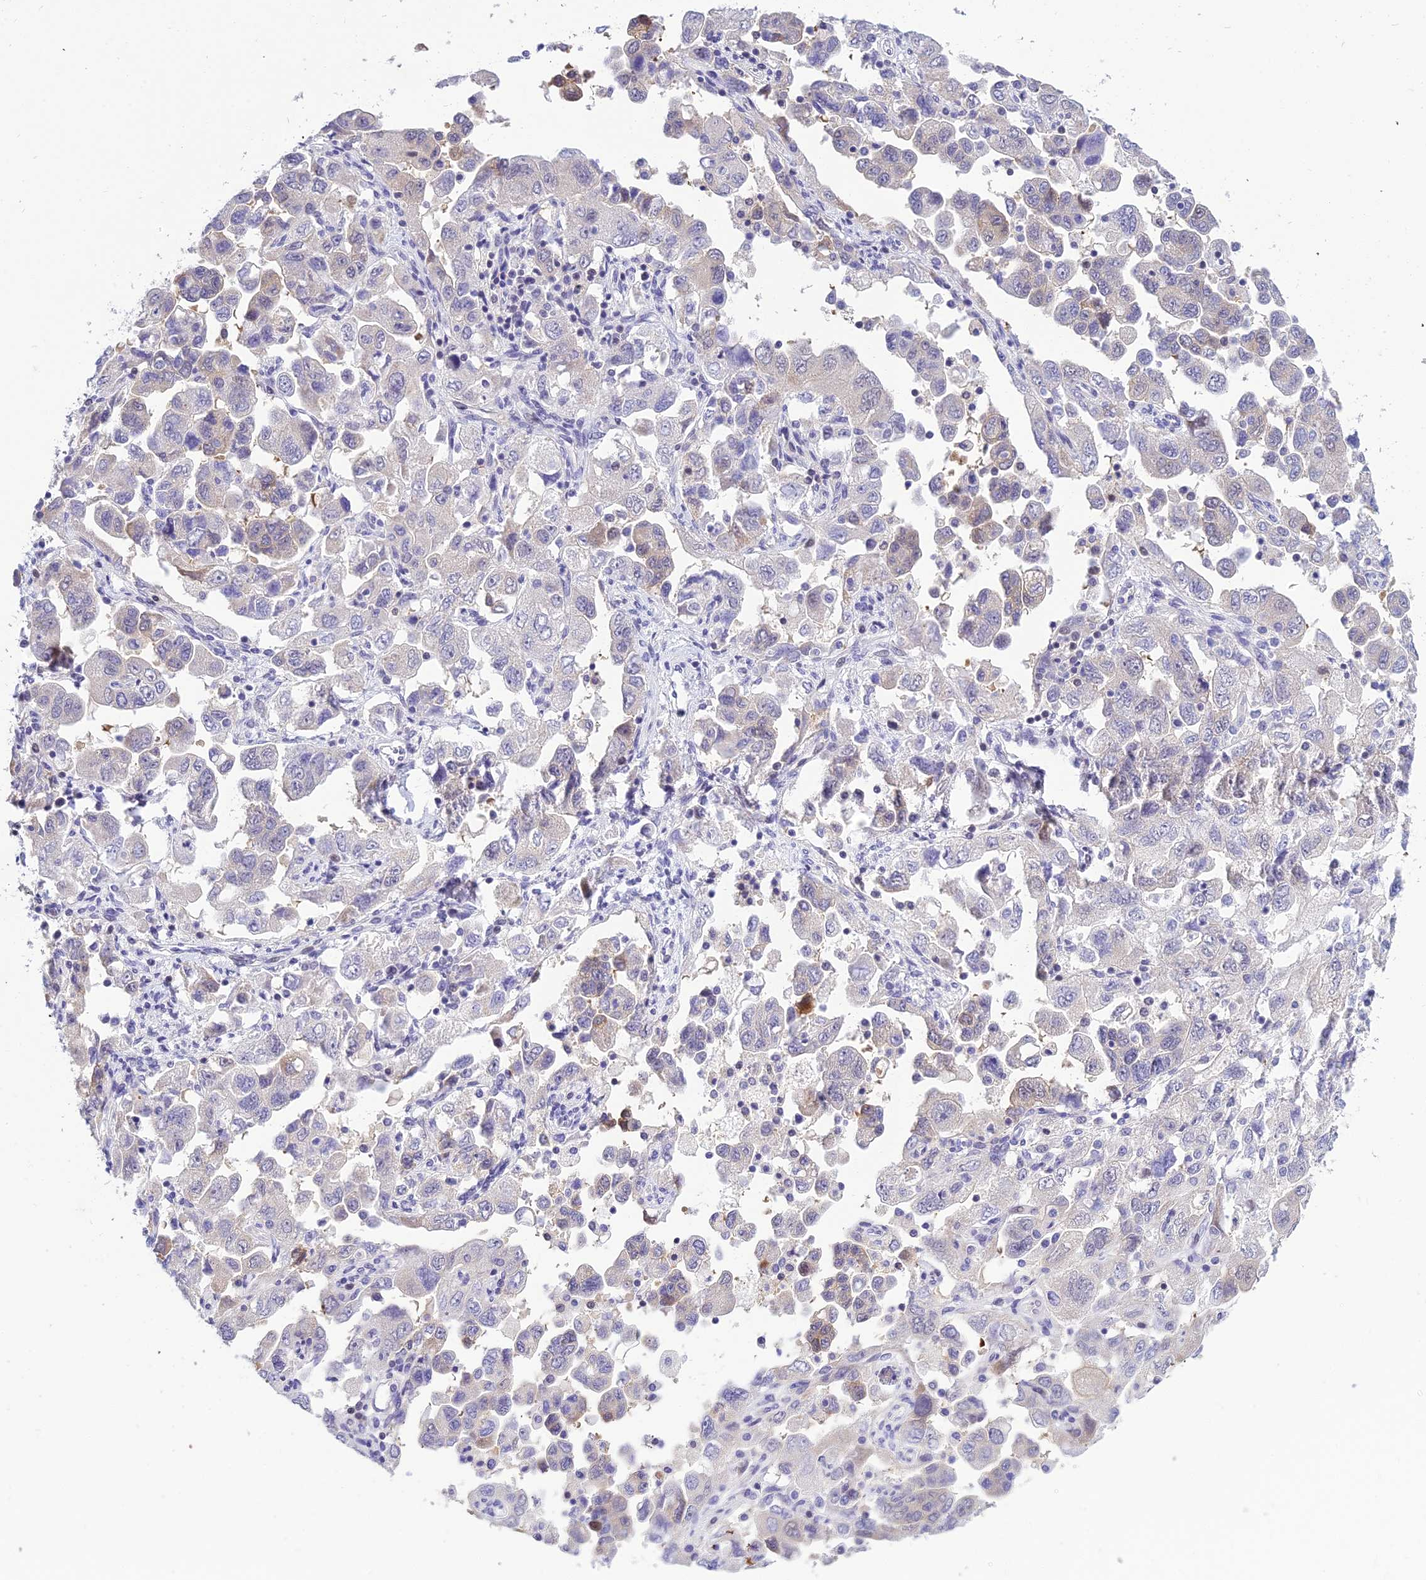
{"staining": {"intensity": "weak", "quantity": "<25%", "location": "cytoplasmic/membranous"}, "tissue": "ovarian cancer", "cell_type": "Tumor cells", "image_type": "cancer", "snomed": [{"axis": "morphology", "description": "Carcinoma, NOS"}, {"axis": "morphology", "description": "Cystadenocarcinoma, serous, NOS"}, {"axis": "topography", "description": "Ovary"}], "caption": "A micrograph of ovarian cancer (carcinoma) stained for a protein shows no brown staining in tumor cells. (DAB (3,3'-diaminobenzidine) immunohistochemistry, high magnification).", "gene": "ZMIZ1", "patient": {"sex": "female", "age": 69}}